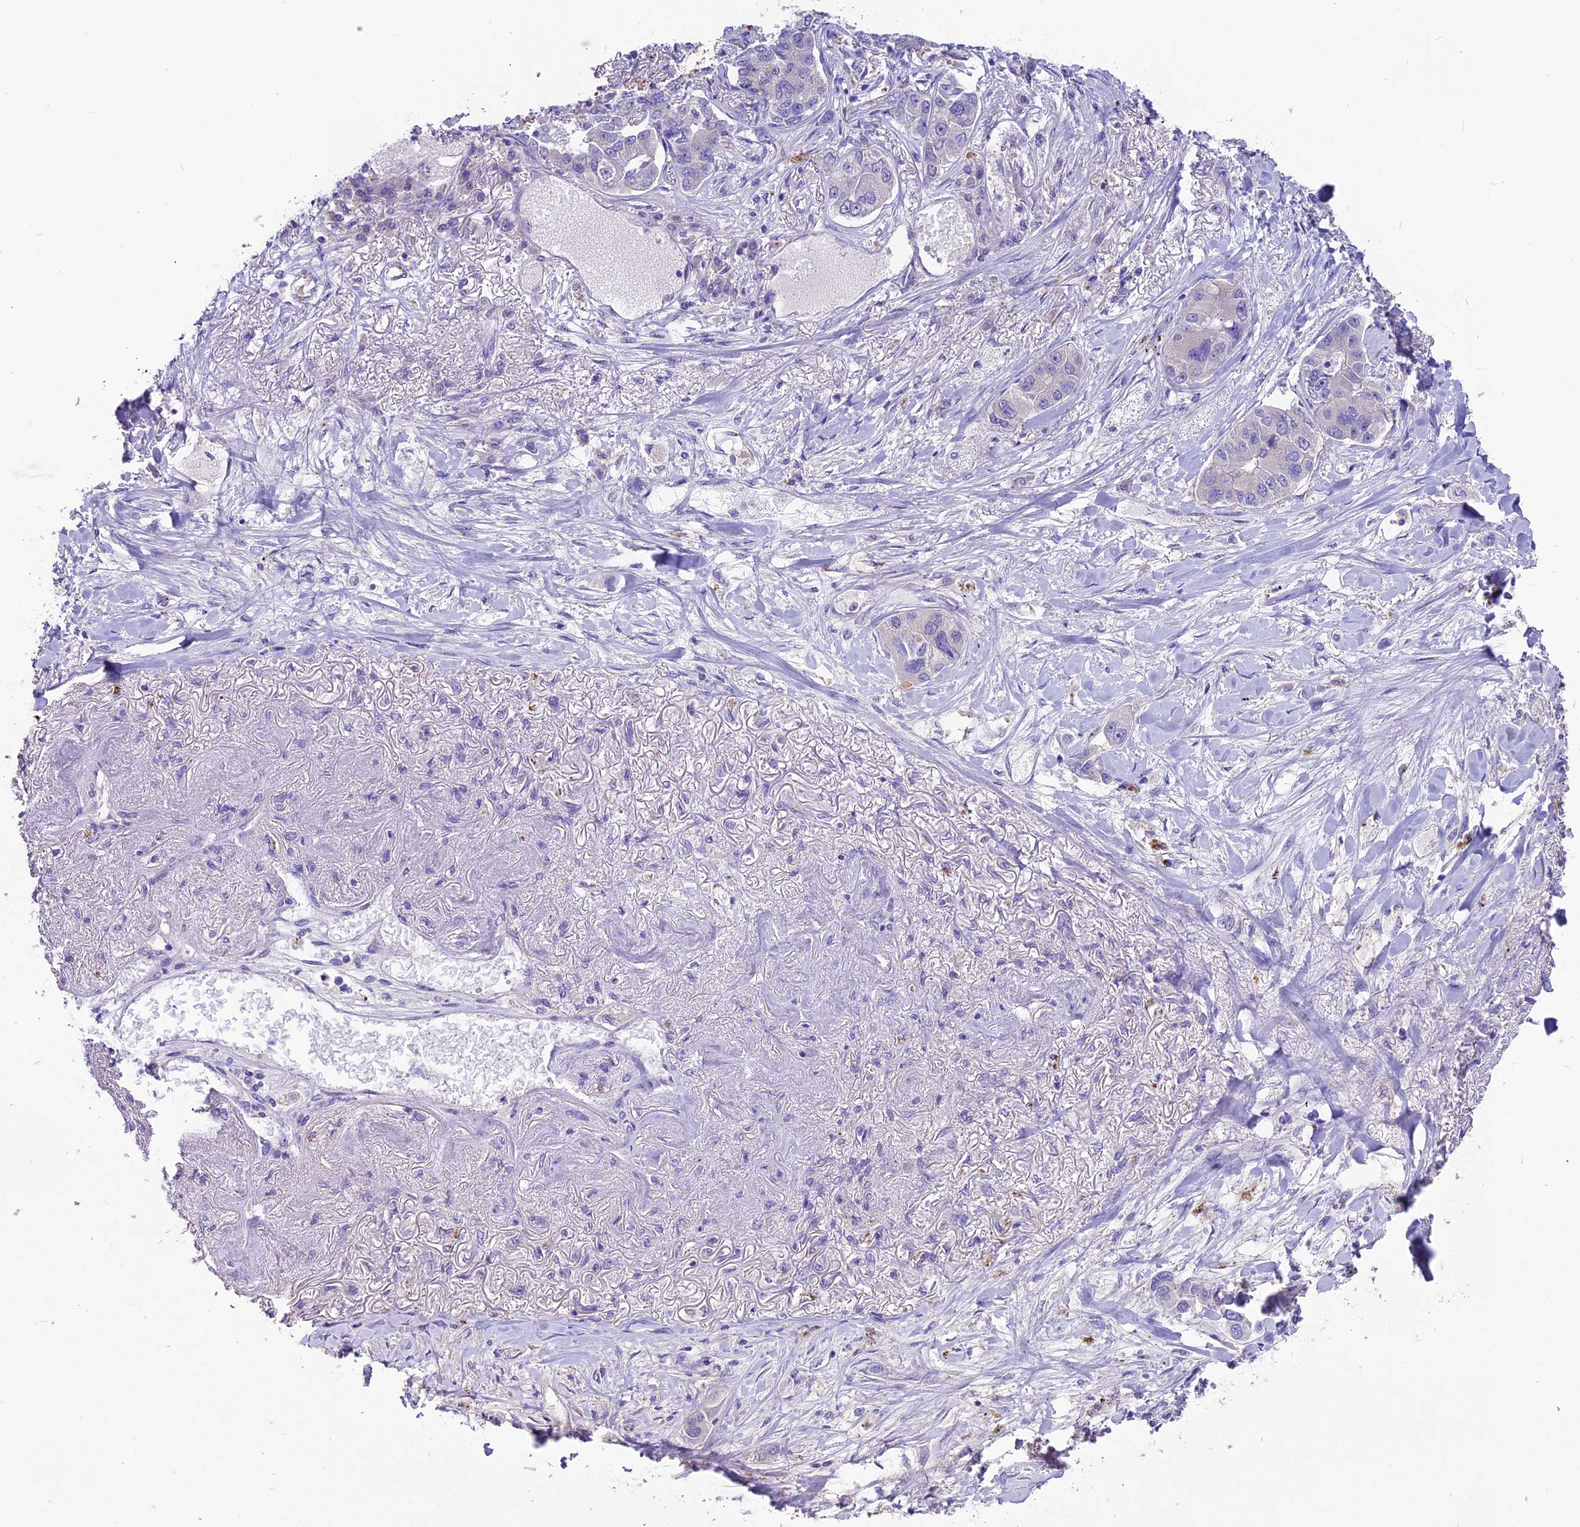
{"staining": {"intensity": "negative", "quantity": "none", "location": "none"}, "tissue": "lung cancer", "cell_type": "Tumor cells", "image_type": "cancer", "snomed": [{"axis": "morphology", "description": "Adenocarcinoma, NOS"}, {"axis": "topography", "description": "Lung"}], "caption": "Immunohistochemistry of human lung cancer exhibits no positivity in tumor cells. The staining was performed using DAB to visualize the protein expression in brown, while the nuclei were stained in blue with hematoxylin (Magnification: 20x).", "gene": "CD99L2", "patient": {"sex": "male", "age": 49}}